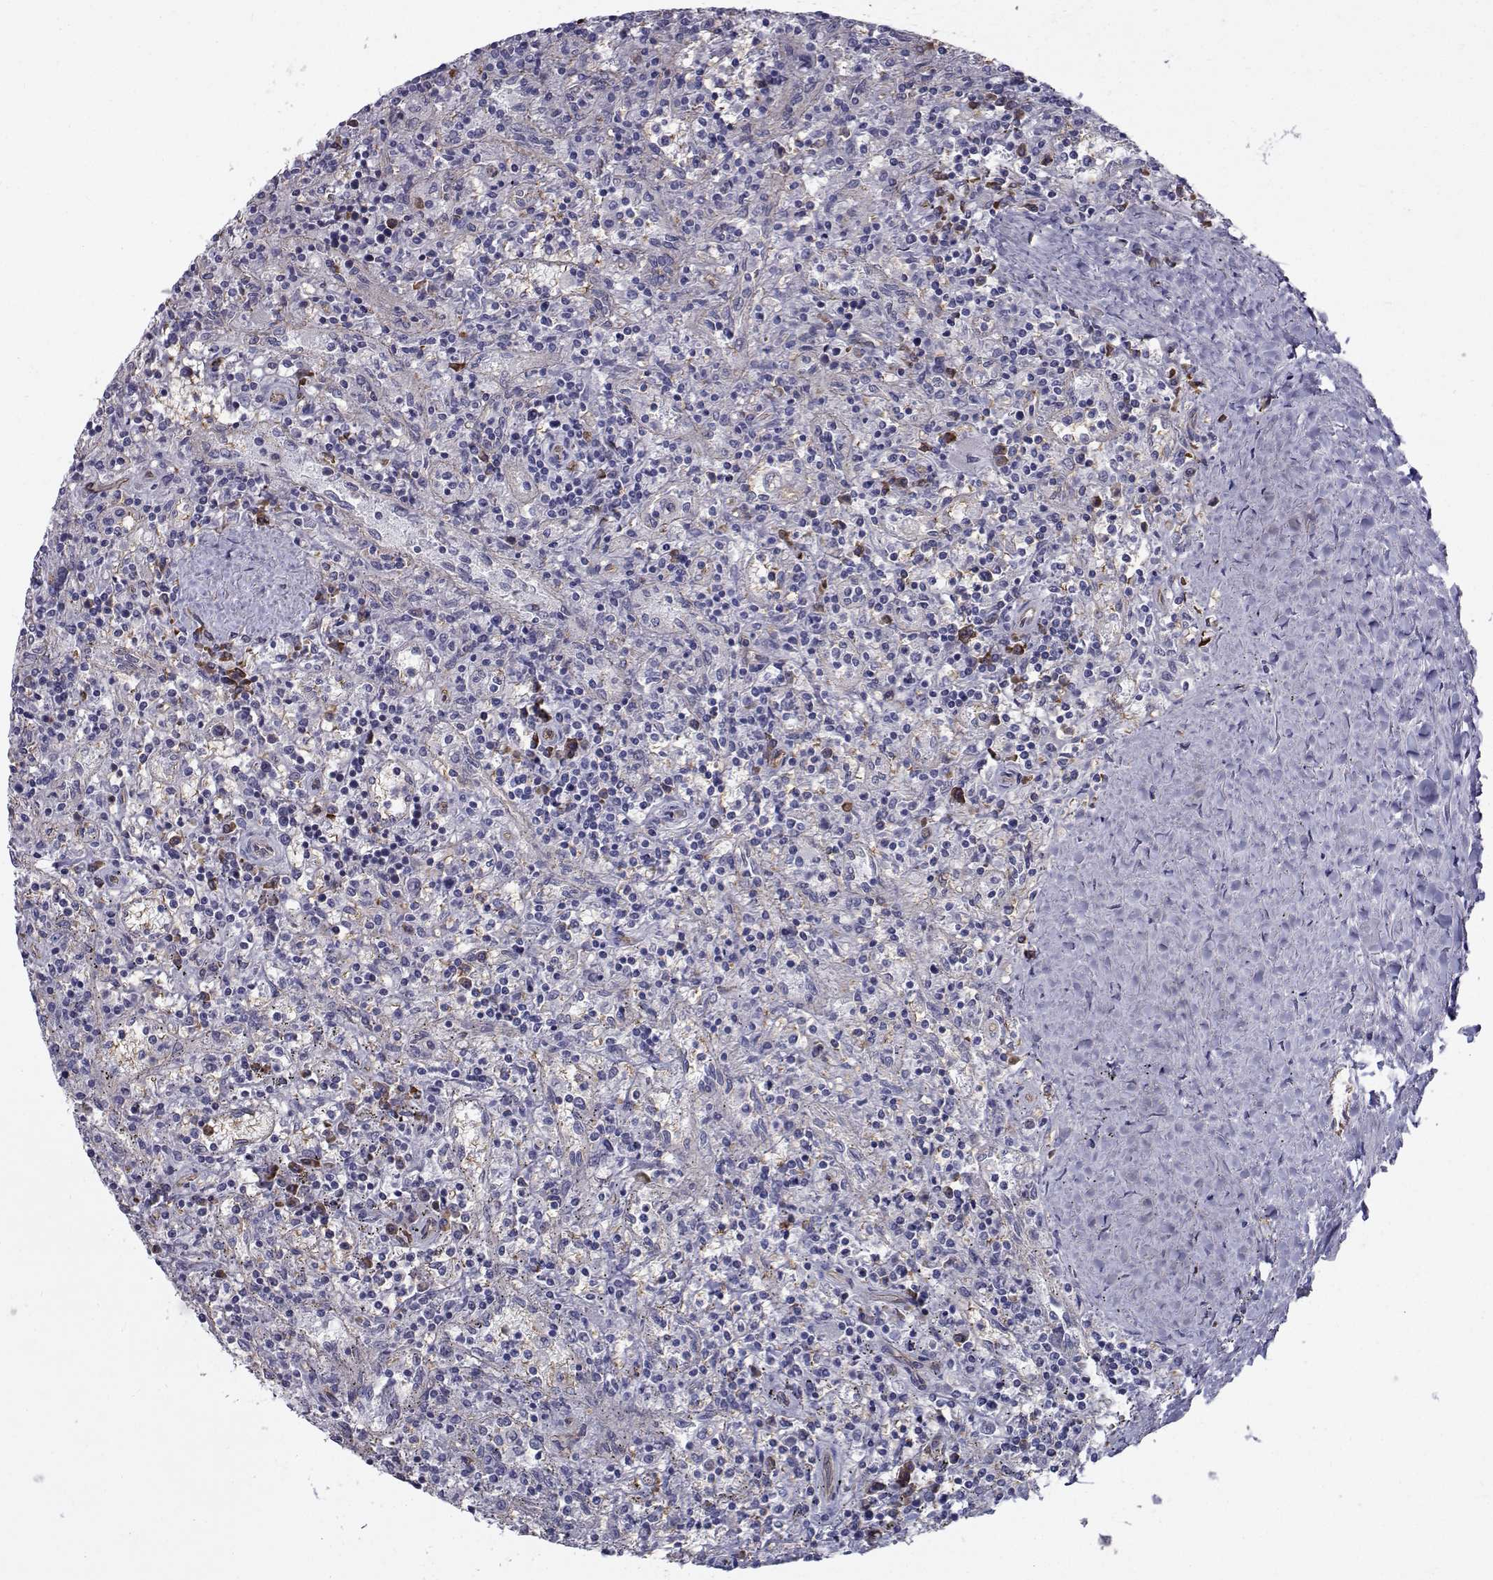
{"staining": {"intensity": "negative", "quantity": "none", "location": "none"}, "tissue": "lymphoma", "cell_type": "Tumor cells", "image_type": "cancer", "snomed": [{"axis": "morphology", "description": "Malignant lymphoma, non-Hodgkin's type, Low grade"}, {"axis": "topography", "description": "Spleen"}], "caption": "There is no significant positivity in tumor cells of low-grade malignant lymphoma, non-Hodgkin's type.", "gene": "QPCT", "patient": {"sex": "male", "age": 62}}